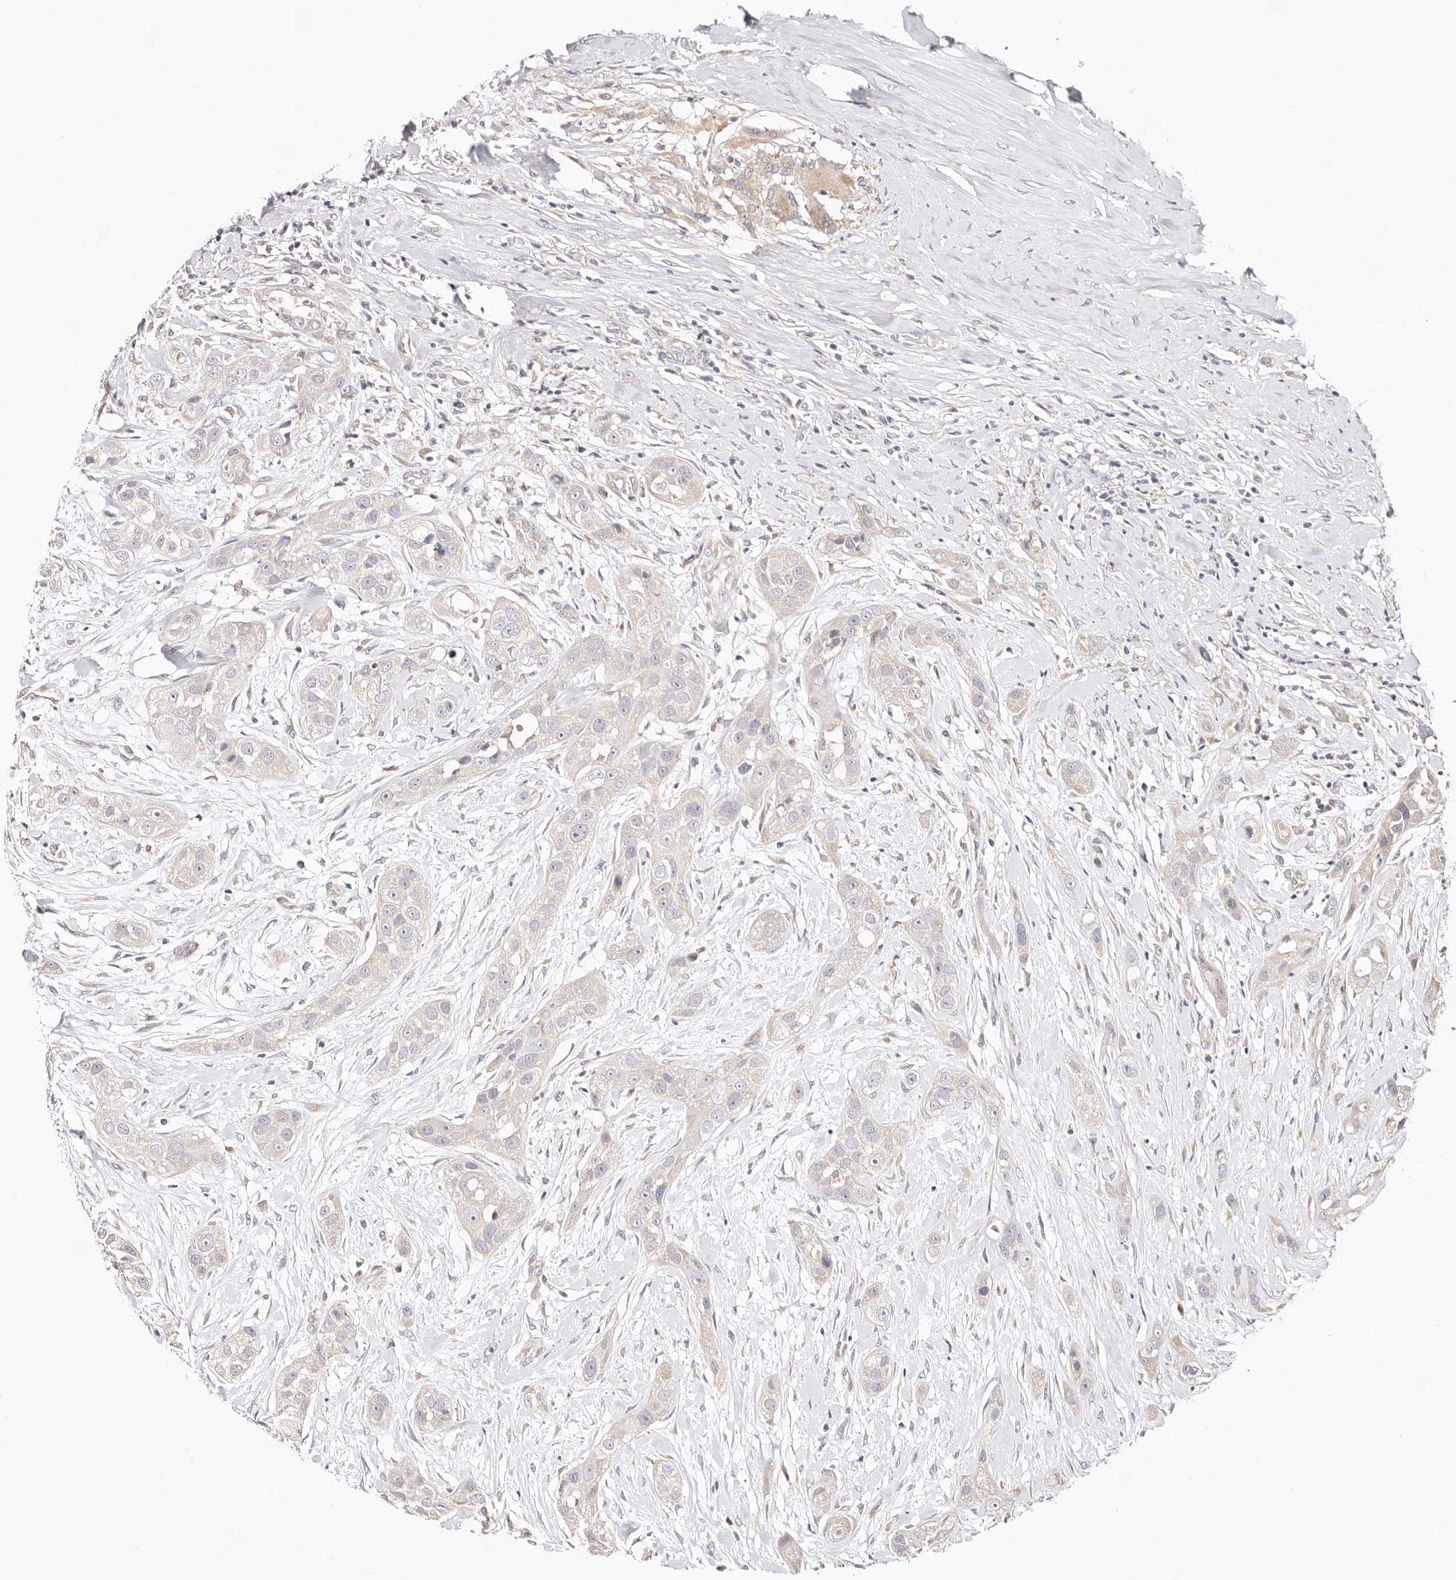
{"staining": {"intensity": "negative", "quantity": "none", "location": "none"}, "tissue": "head and neck cancer", "cell_type": "Tumor cells", "image_type": "cancer", "snomed": [{"axis": "morphology", "description": "Normal tissue, NOS"}, {"axis": "morphology", "description": "Squamous cell carcinoma, NOS"}, {"axis": "topography", "description": "Skeletal muscle"}, {"axis": "topography", "description": "Head-Neck"}], "caption": "DAB (3,3'-diaminobenzidine) immunohistochemical staining of squamous cell carcinoma (head and neck) exhibits no significant staining in tumor cells. (Stains: DAB (3,3'-diaminobenzidine) immunohistochemistry with hematoxylin counter stain, Microscopy: brightfield microscopy at high magnification).", "gene": "MAPK1", "patient": {"sex": "male", "age": 51}}